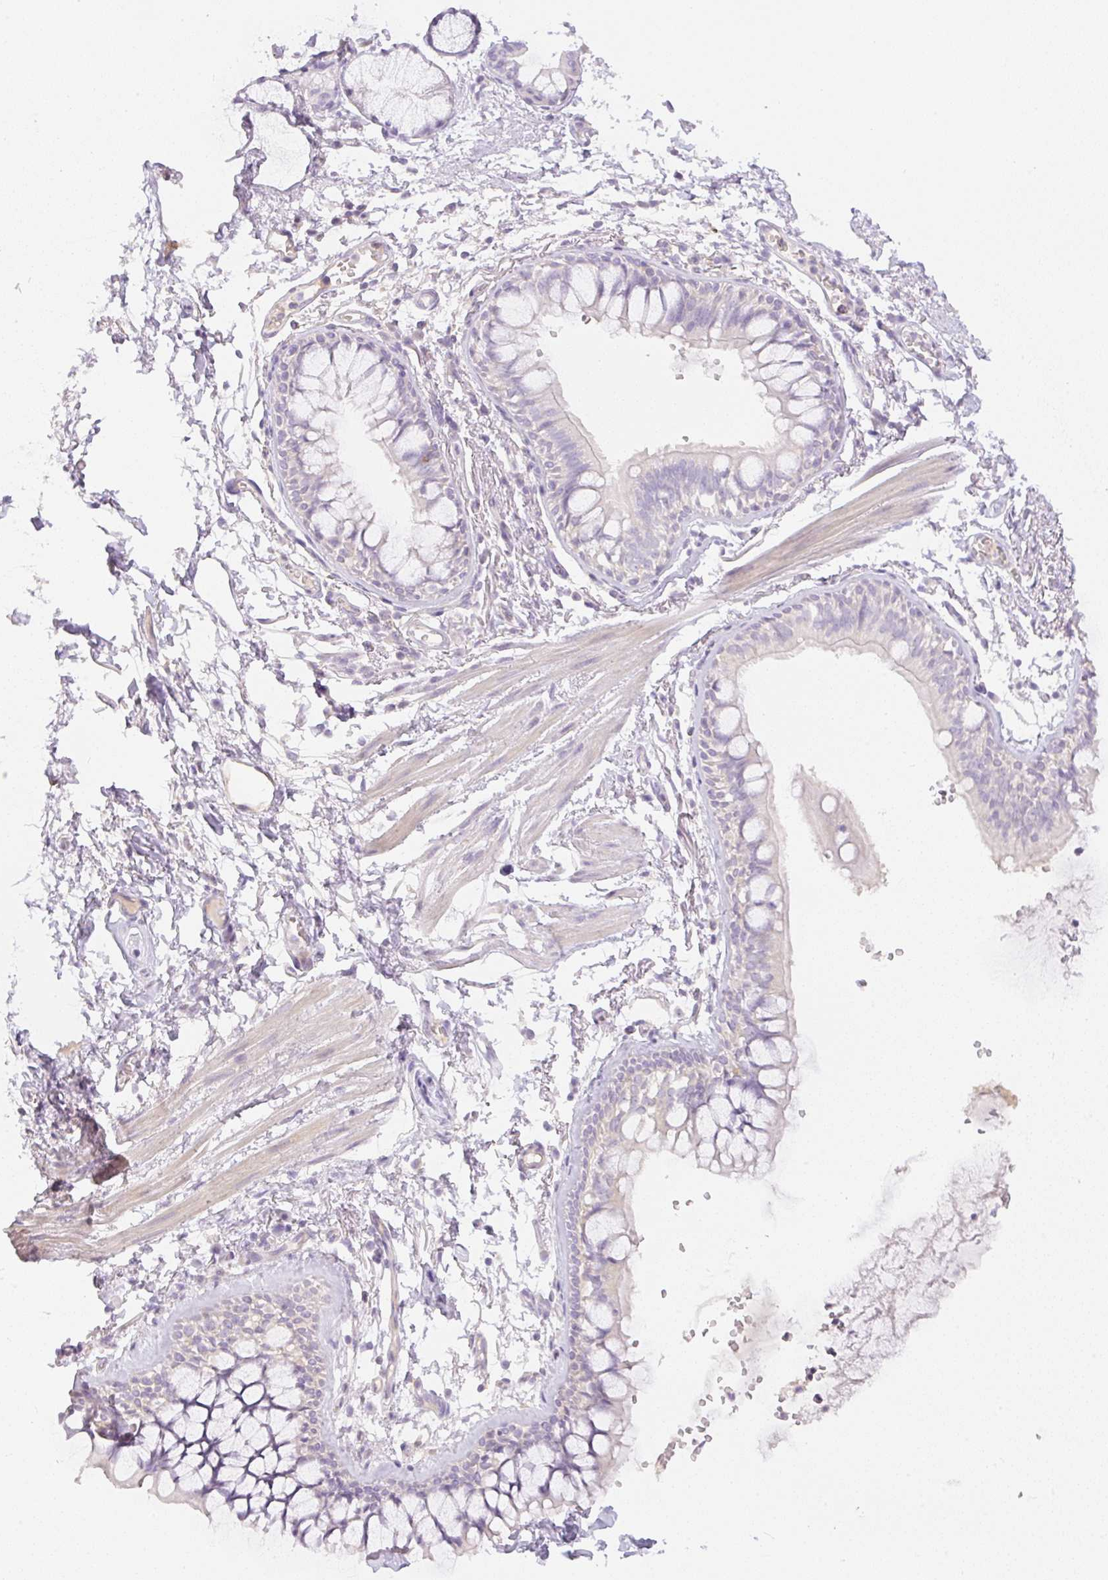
{"staining": {"intensity": "negative", "quantity": "none", "location": "none"}, "tissue": "bronchus", "cell_type": "Respiratory epithelial cells", "image_type": "normal", "snomed": [{"axis": "morphology", "description": "Normal tissue, NOS"}, {"axis": "topography", "description": "Cartilage tissue"}, {"axis": "topography", "description": "Bronchus"}], "caption": "The photomicrograph displays no staining of respiratory epithelial cells in unremarkable bronchus.", "gene": "MIA2", "patient": {"sex": "male", "age": 78}}